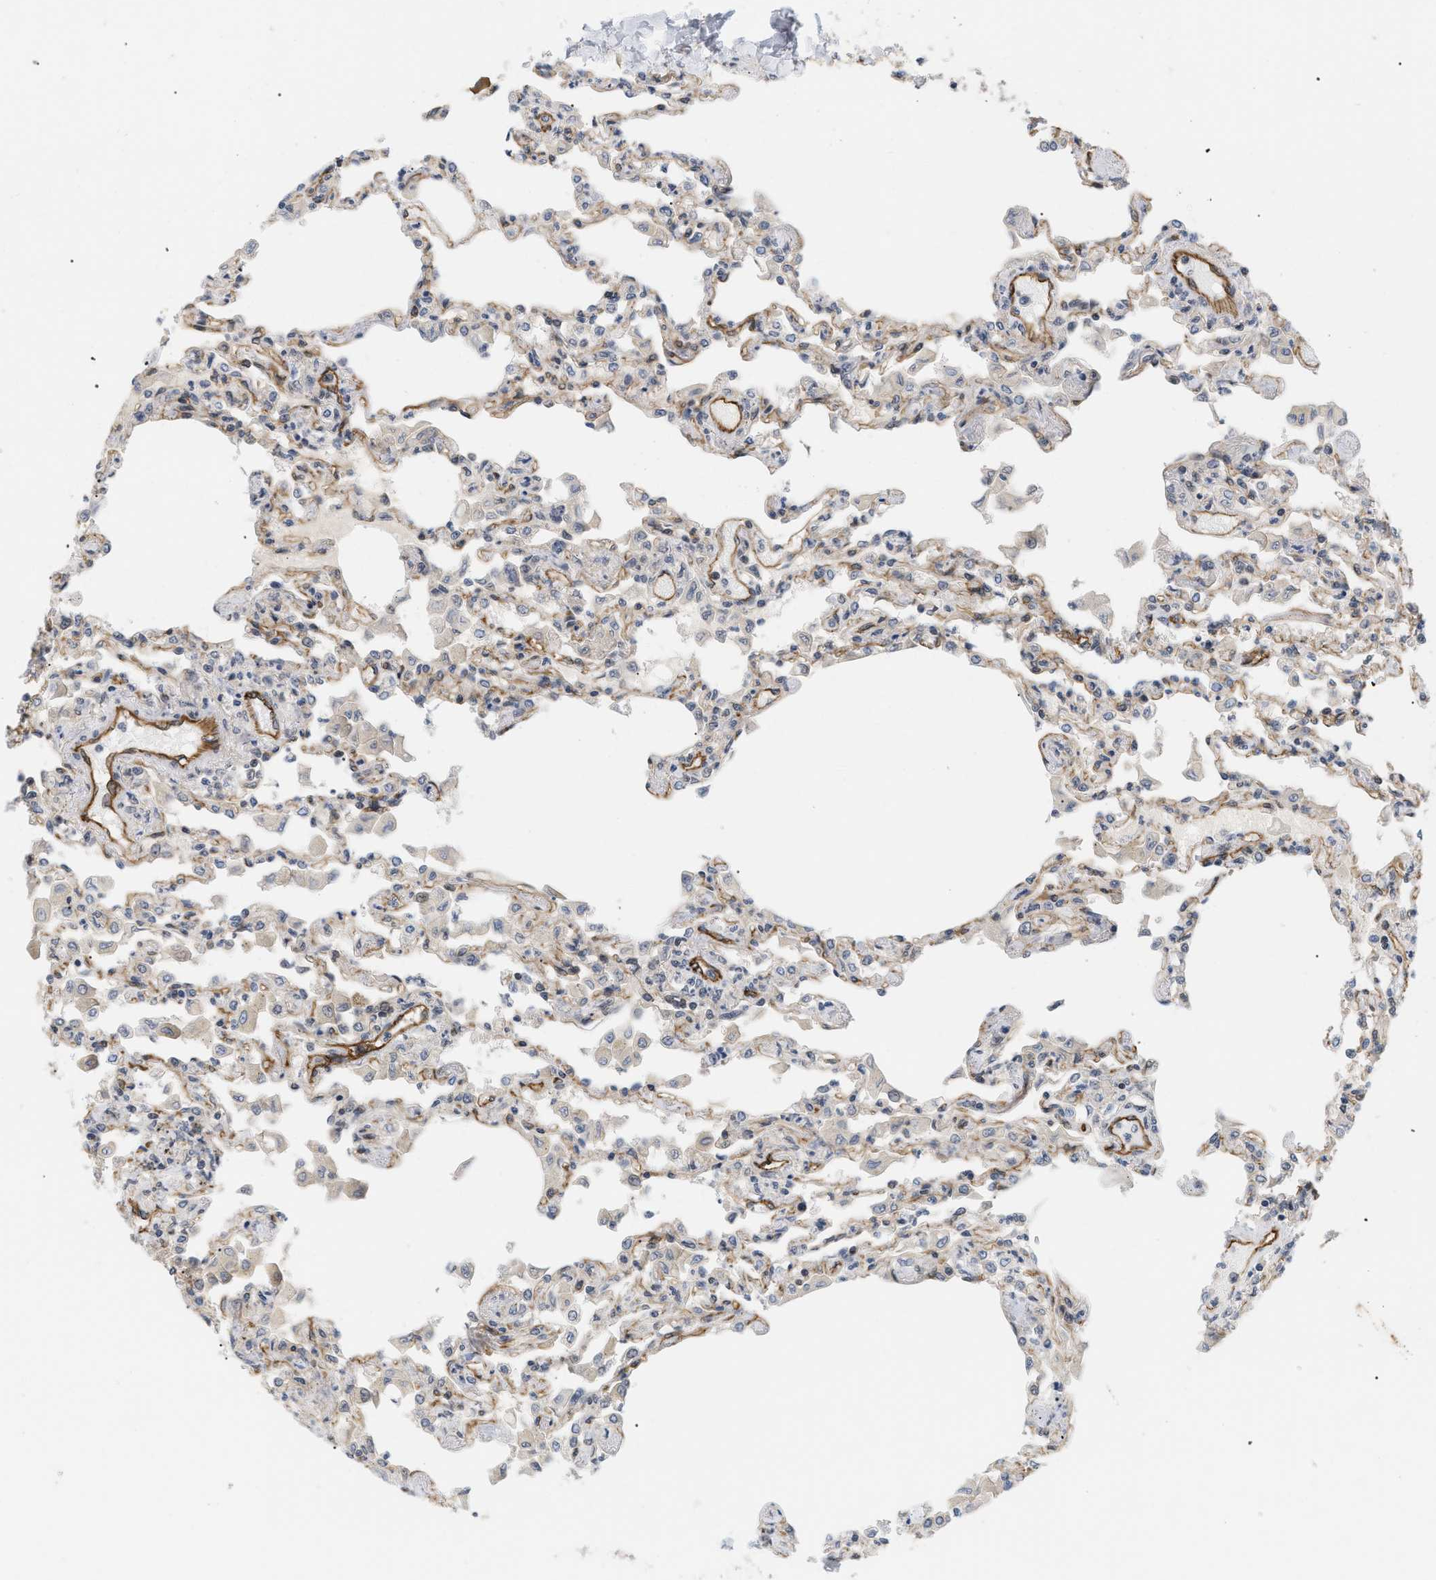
{"staining": {"intensity": "moderate", "quantity": "25%-75%", "location": "cytoplasmic/membranous"}, "tissue": "lung", "cell_type": "Alveolar cells", "image_type": "normal", "snomed": [{"axis": "morphology", "description": "Normal tissue, NOS"}, {"axis": "topography", "description": "Bronchus"}, {"axis": "topography", "description": "Lung"}], "caption": "This image exhibits immunohistochemistry staining of normal lung, with medium moderate cytoplasmic/membranous expression in about 25%-75% of alveolar cells.", "gene": "PALMD", "patient": {"sex": "female", "age": 49}}